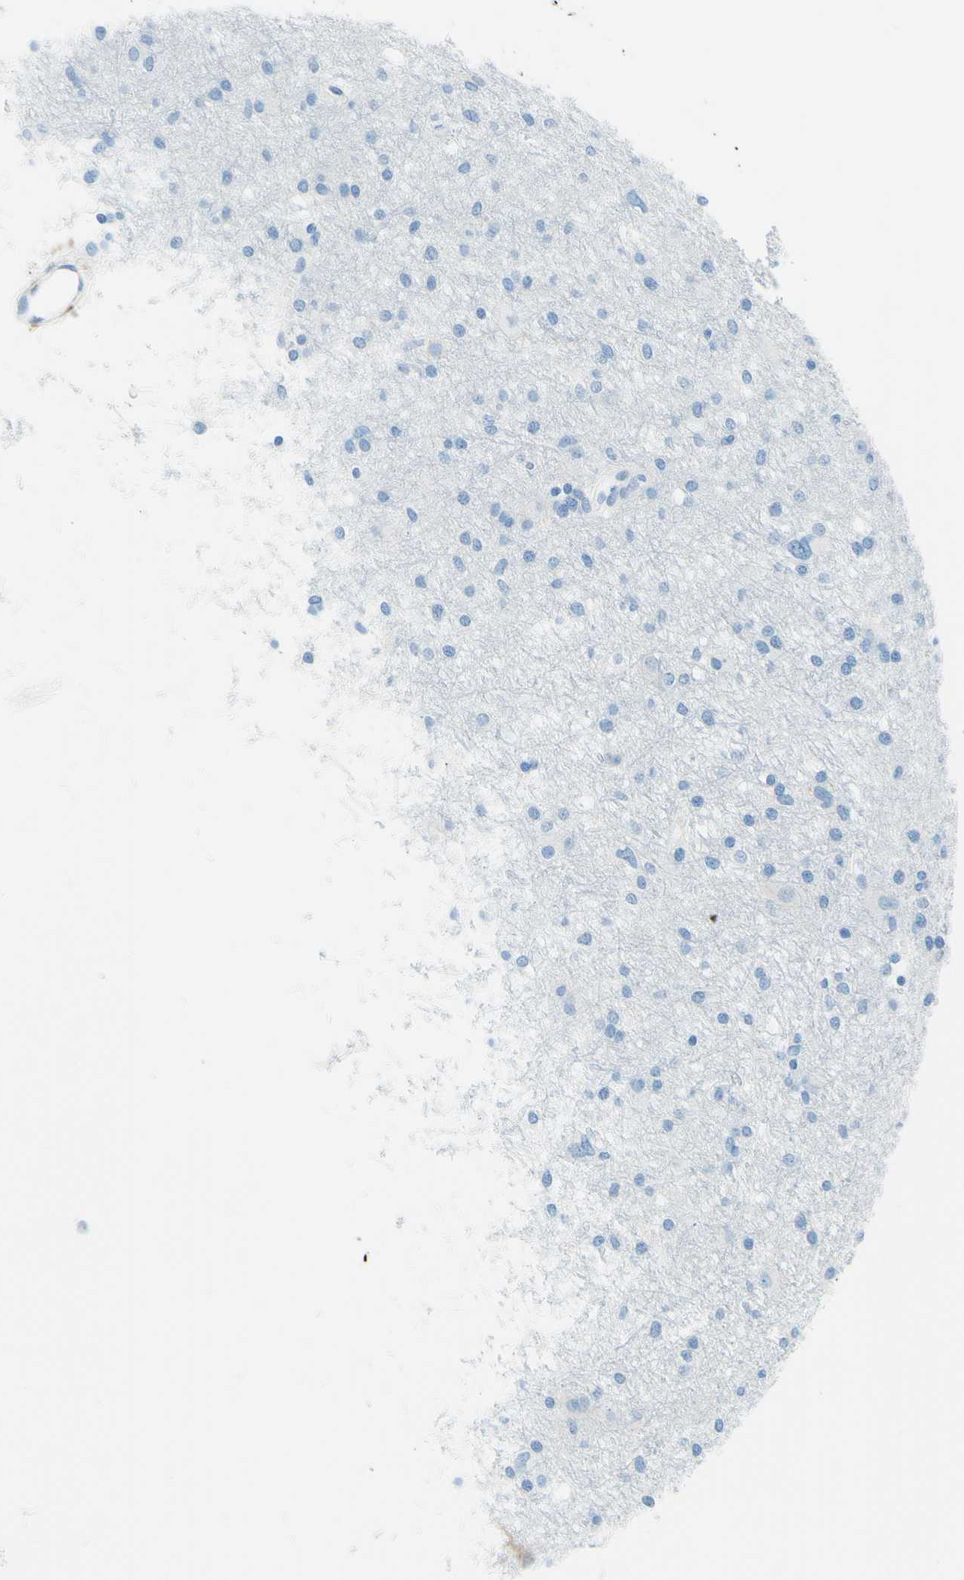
{"staining": {"intensity": "negative", "quantity": "none", "location": "none"}, "tissue": "glioma", "cell_type": "Tumor cells", "image_type": "cancer", "snomed": [{"axis": "morphology", "description": "Glioma, malignant, High grade"}, {"axis": "topography", "description": "Brain"}], "caption": "The immunohistochemistry photomicrograph has no significant staining in tumor cells of glioma tissue.", "gene": "MFAP5", "patient": {"sex": "female", "age": 59}}